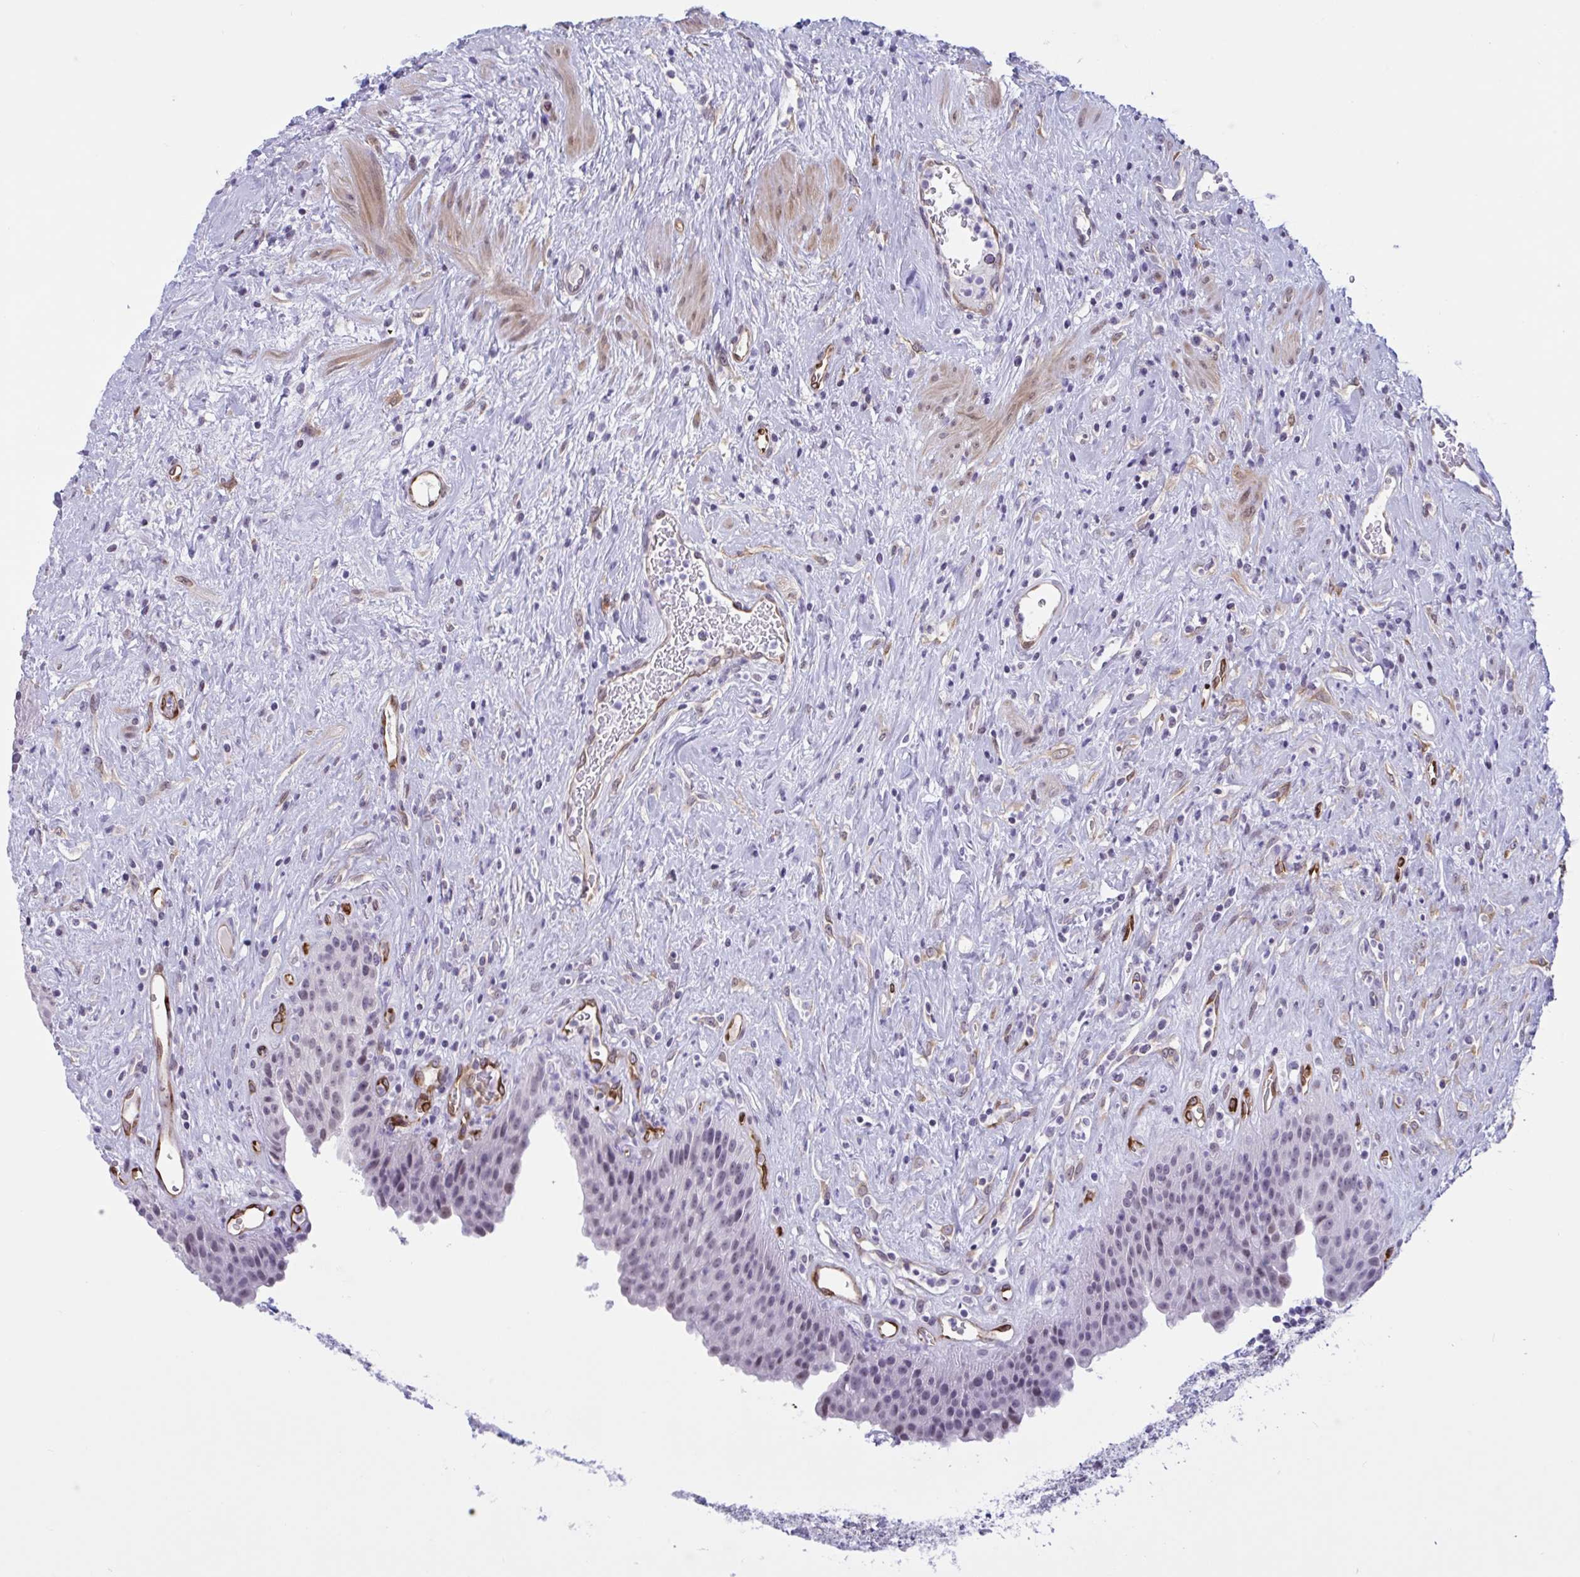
{"staining": {"intensity": "negative", "quantity": "none", "location": "none"}, "tissue": "urinary bladder", "cell_type": "Urothelial cells", "image_type": "normal", "snomed": [{"axis": "morphology", "description": "Normal tissue, NOS"}, {"axis": "topography", "description": "Urinary bladder"}], "caption": "Human urinary bladder stained for a protein using IHC displays no positivity in urothelial cells.", "gene": "EML1", "patient": {"sex": "female", "age": 56}}